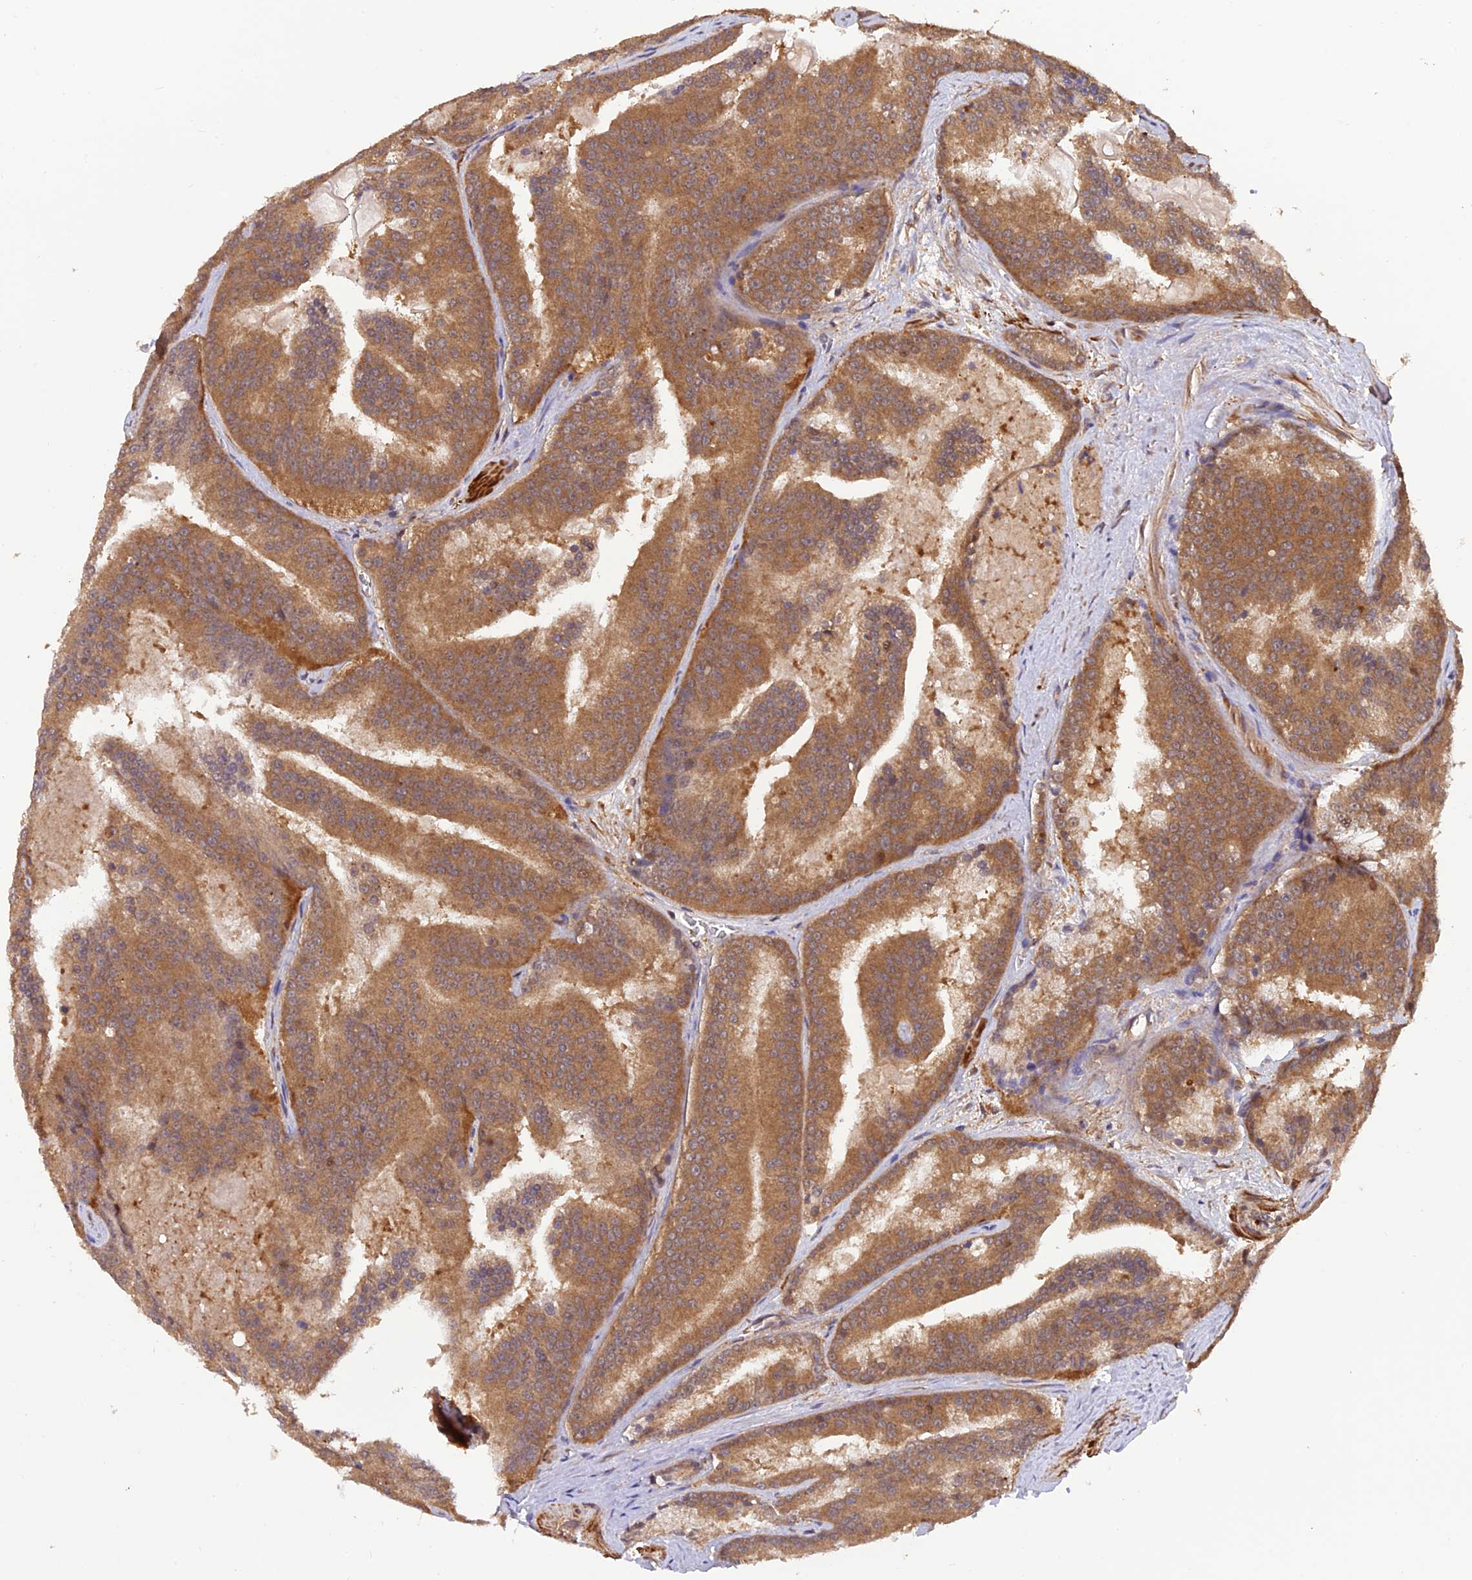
{"staining": {"intensity": "moderate", "quantity": ">75%", "location": "cytoplasmic/membranous"}, "tissue": "prostate cancer", "cell_type": "Tumor cells", "image_type": "cancer", "snomed": [{"axis": "morphology", "description": "Adenocarcinoma, High grade"}, {"axis": "topography", "description": "Prostate"}], "caption": "Protein analysis of prostate cancer tissue exhibits moderate cytoplasmic/membranous positivity in approximately >75% of tumor cells.", "gene": "PSMB3", "patient": {"sex": "male", "age": 61}}